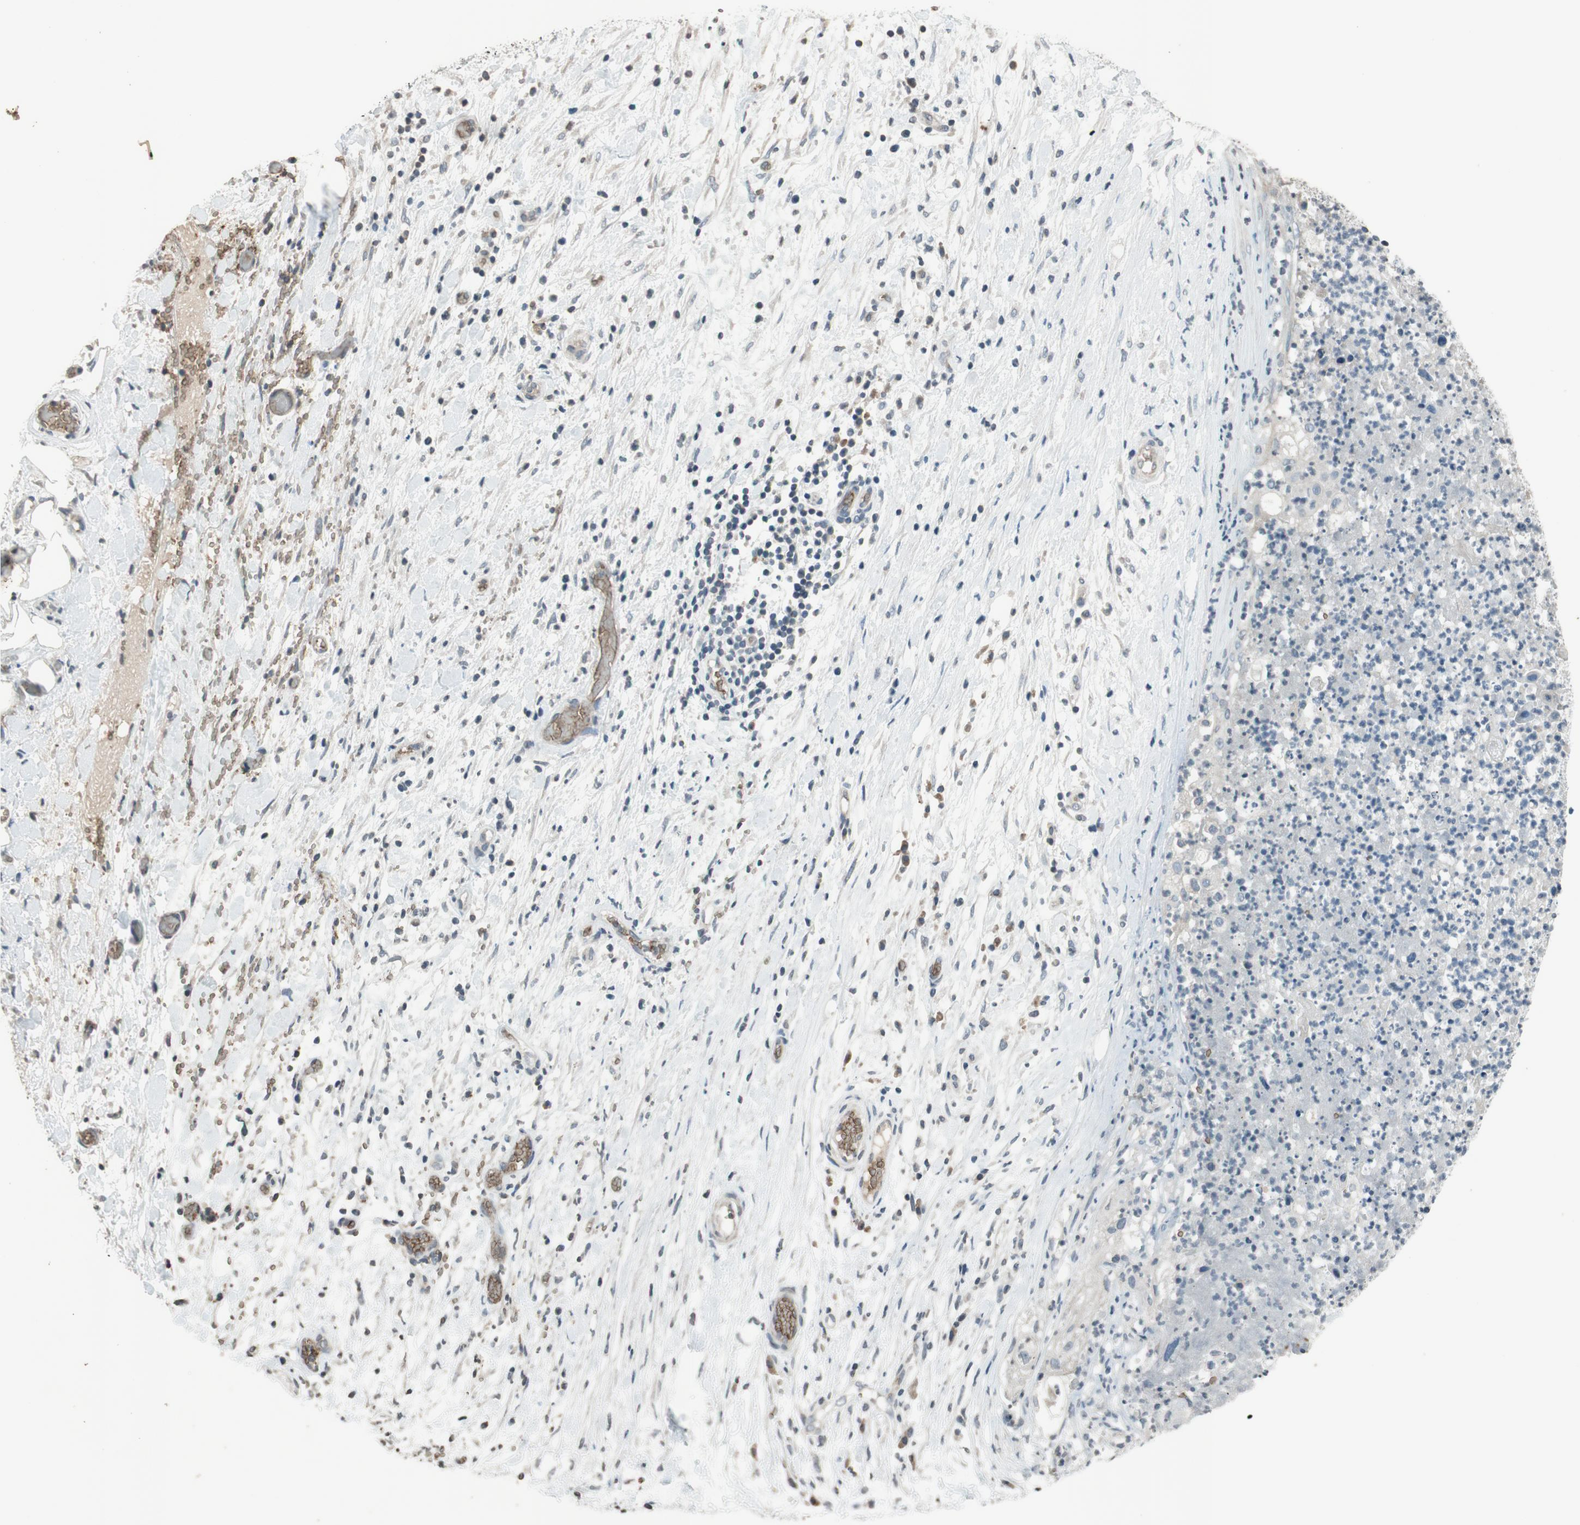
{"staining": {"intensity": "negative", "quantity": "none", "location": "none"}, "tissue": "lung cancer", "cell_type": "Tumor cells", "image_type": "cancer", "snomed": [{"axis": "morphology", "description": "Inflammation, NOS"}, {"axis": "morphology", "description": "Squamous cell carcinoma, NOS"}, {"axis": "topography", "description": "Lymph node"}, {"axis": "topography", "description": "Soft tissue"}, {"axis": "topography", "description": "Lung"}], "caption": "Tumor cells show no significant staining in lung squamous cell carcinoma.", "gene": "GYPC", "patient": {"sex": "male", "age": 66}}